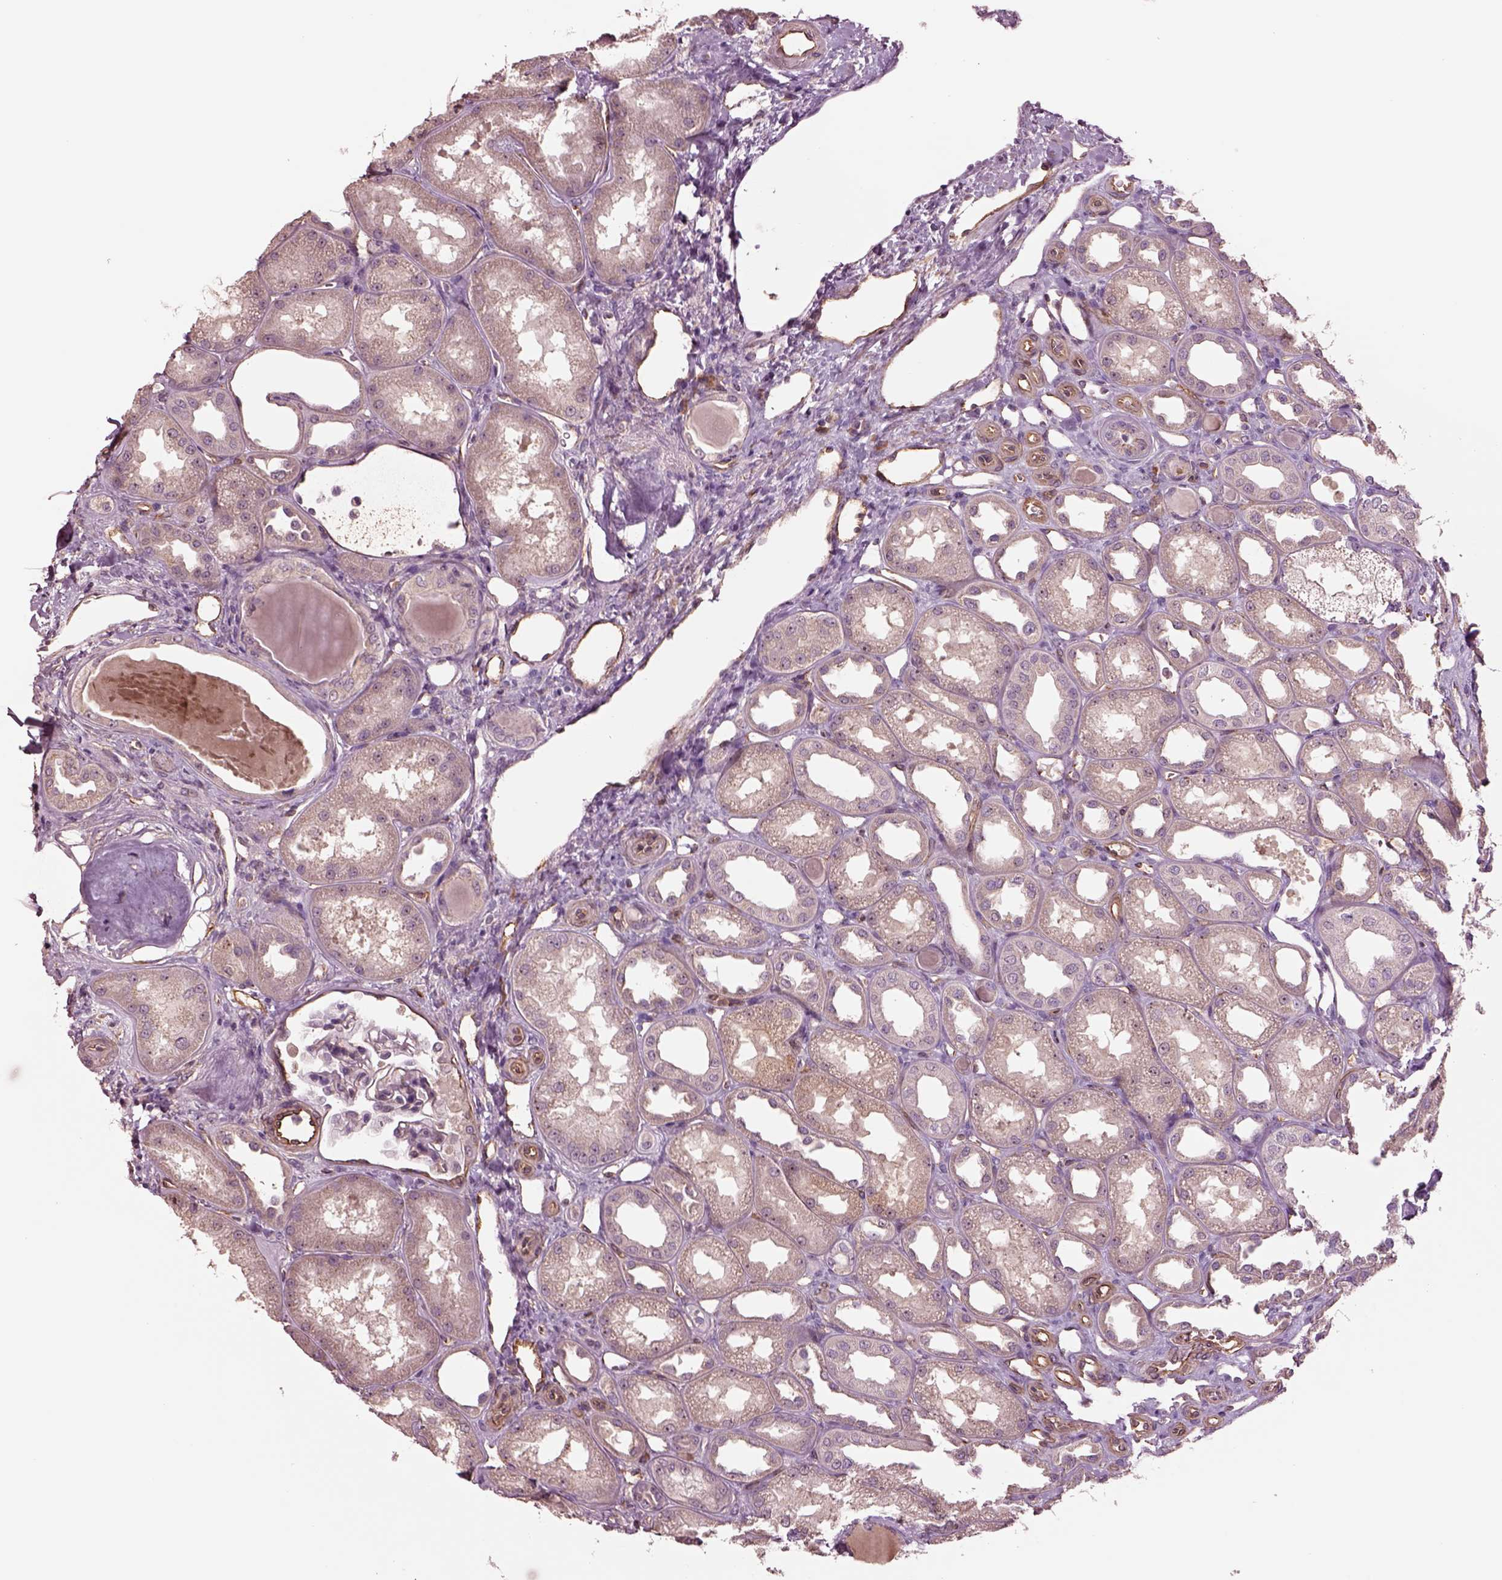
{"staining": {"intensity": "negative", "quantity": "none", "location": "none"}, "tissue": "kidney", "cell_type": "Cells in glomeruli", "image_type": "normal", "snomed": [{"axis": "morphology", "description": "Normal tissue, NOS"}, {"axis": "topography", "description": "Kidney"}], "caption": "This is a histopathology image of immunohistochemistry staining of unremarkable kidney, which shows no staining in cells in glomeruli. (DAB (3,3'-diaminobenzidine) immunohistochemistry (IHC) with hematoxylin counter stain).", "gene": "HTR1B", "patient": {"sex": "male", "age": 61}}